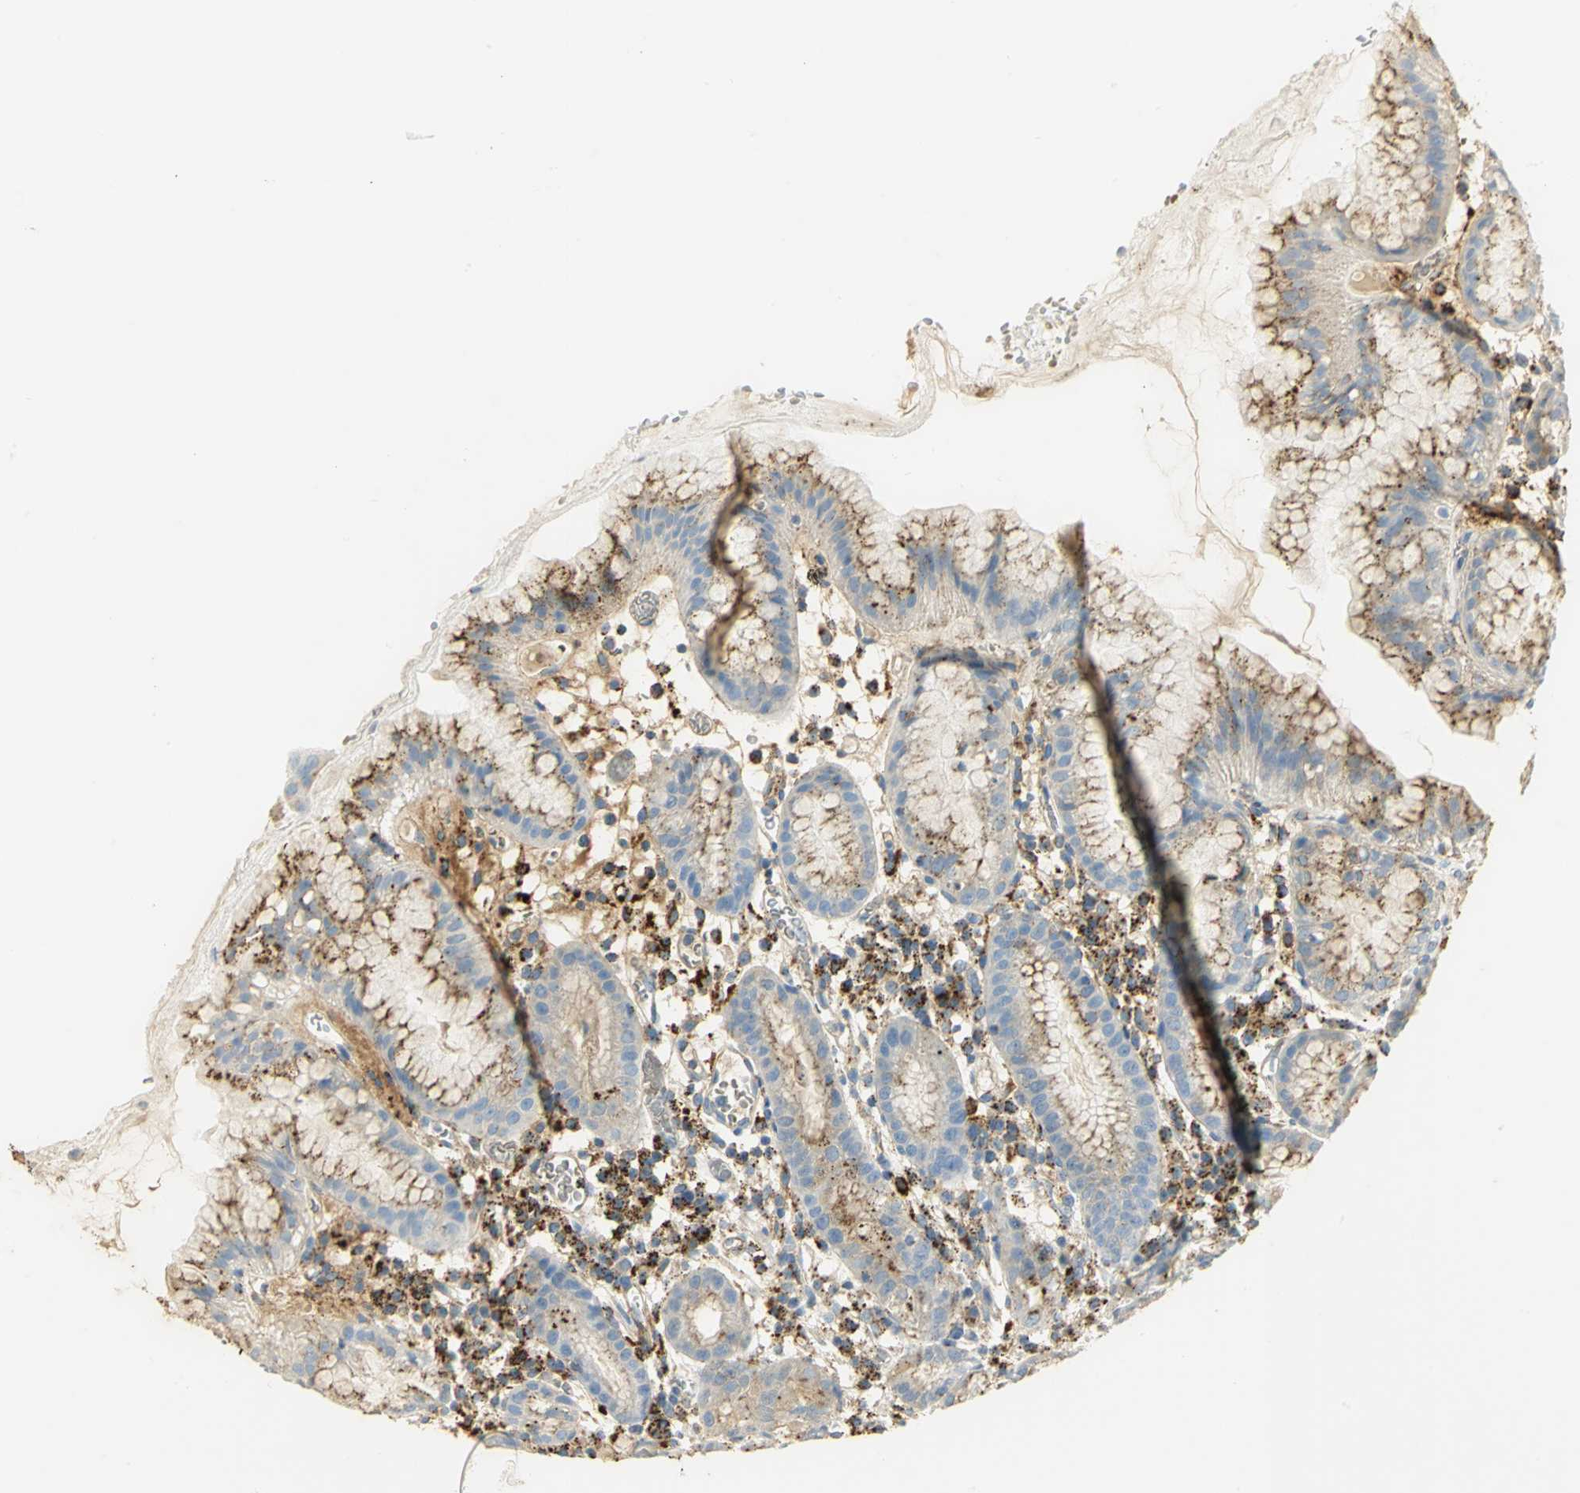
{"staining": {"intensity": "strong", "quantity": "25%-75%", "location": "cytoplasmic/membranous"}, "tissue": "stomach", "cell_type": "Glandular cells", "image_type": "normal", "snomed": [{"axis": "morphology", "description": "Normal tissue, NOS"}, {"axis": "topography", "description": "Stomach"}, {"axis": "topography", "description": "Stomach, lower"}], "caption": "Glandular cells exhibit high levels of strong cytoplasmic/membranous positivity in about 25%-75% of cells in benign human stomach.", "gene": "ARSA", "patient": {"sex": "female", "age": 75}}